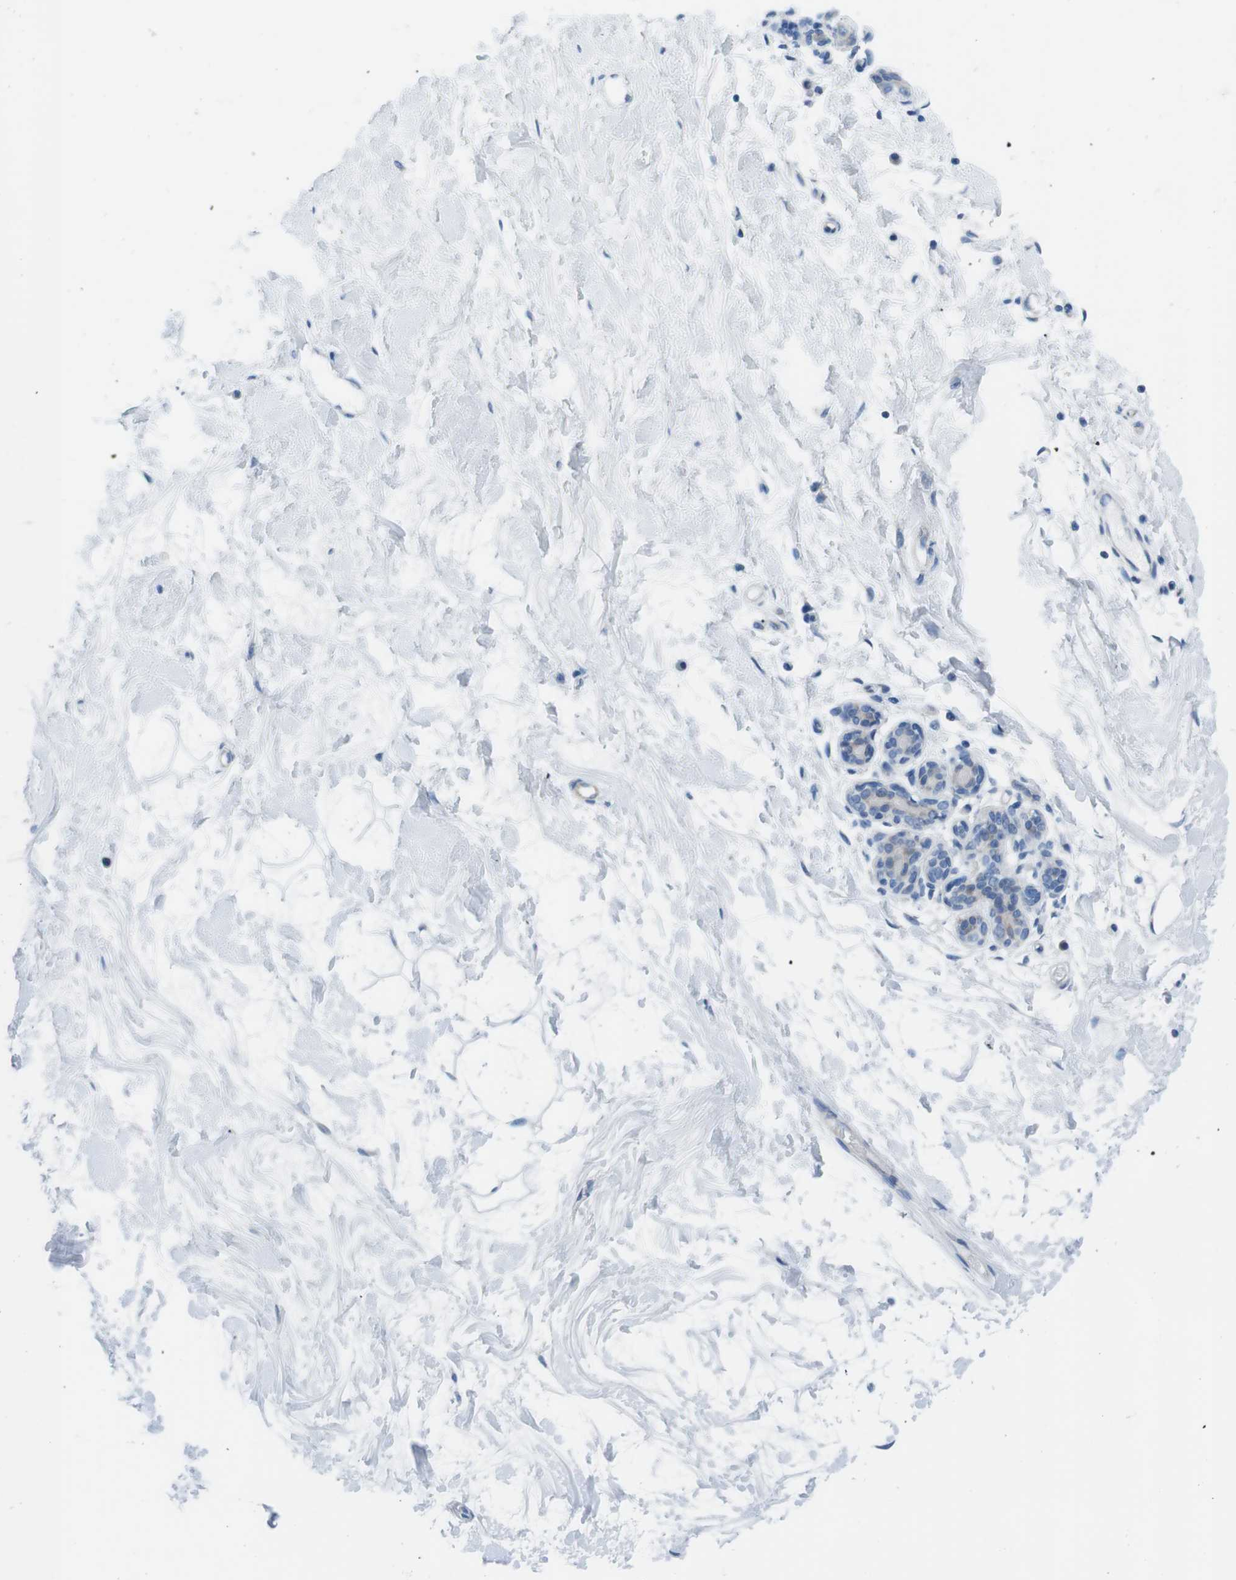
{"staining": {"intensity": "negative", "quantity": "none", "location": "none"}, "tissue": "breast", "cell_type": "Adipocytes", "image_type": "normal", "snomed": [{"axis": "morphology", "description": "Normal tissue, NOS"}, {"axis": "morphology", "description": "Lobular carcinoma"}, {"axis": "topography", "description": "Breast"}], "caption": "This is an immunohistochemistry (IHC) histopathology image of normal human breast. There is no expression in adipocytes.", "gene": "MUC2", "patient": {"sex": "female", "age": 59}}